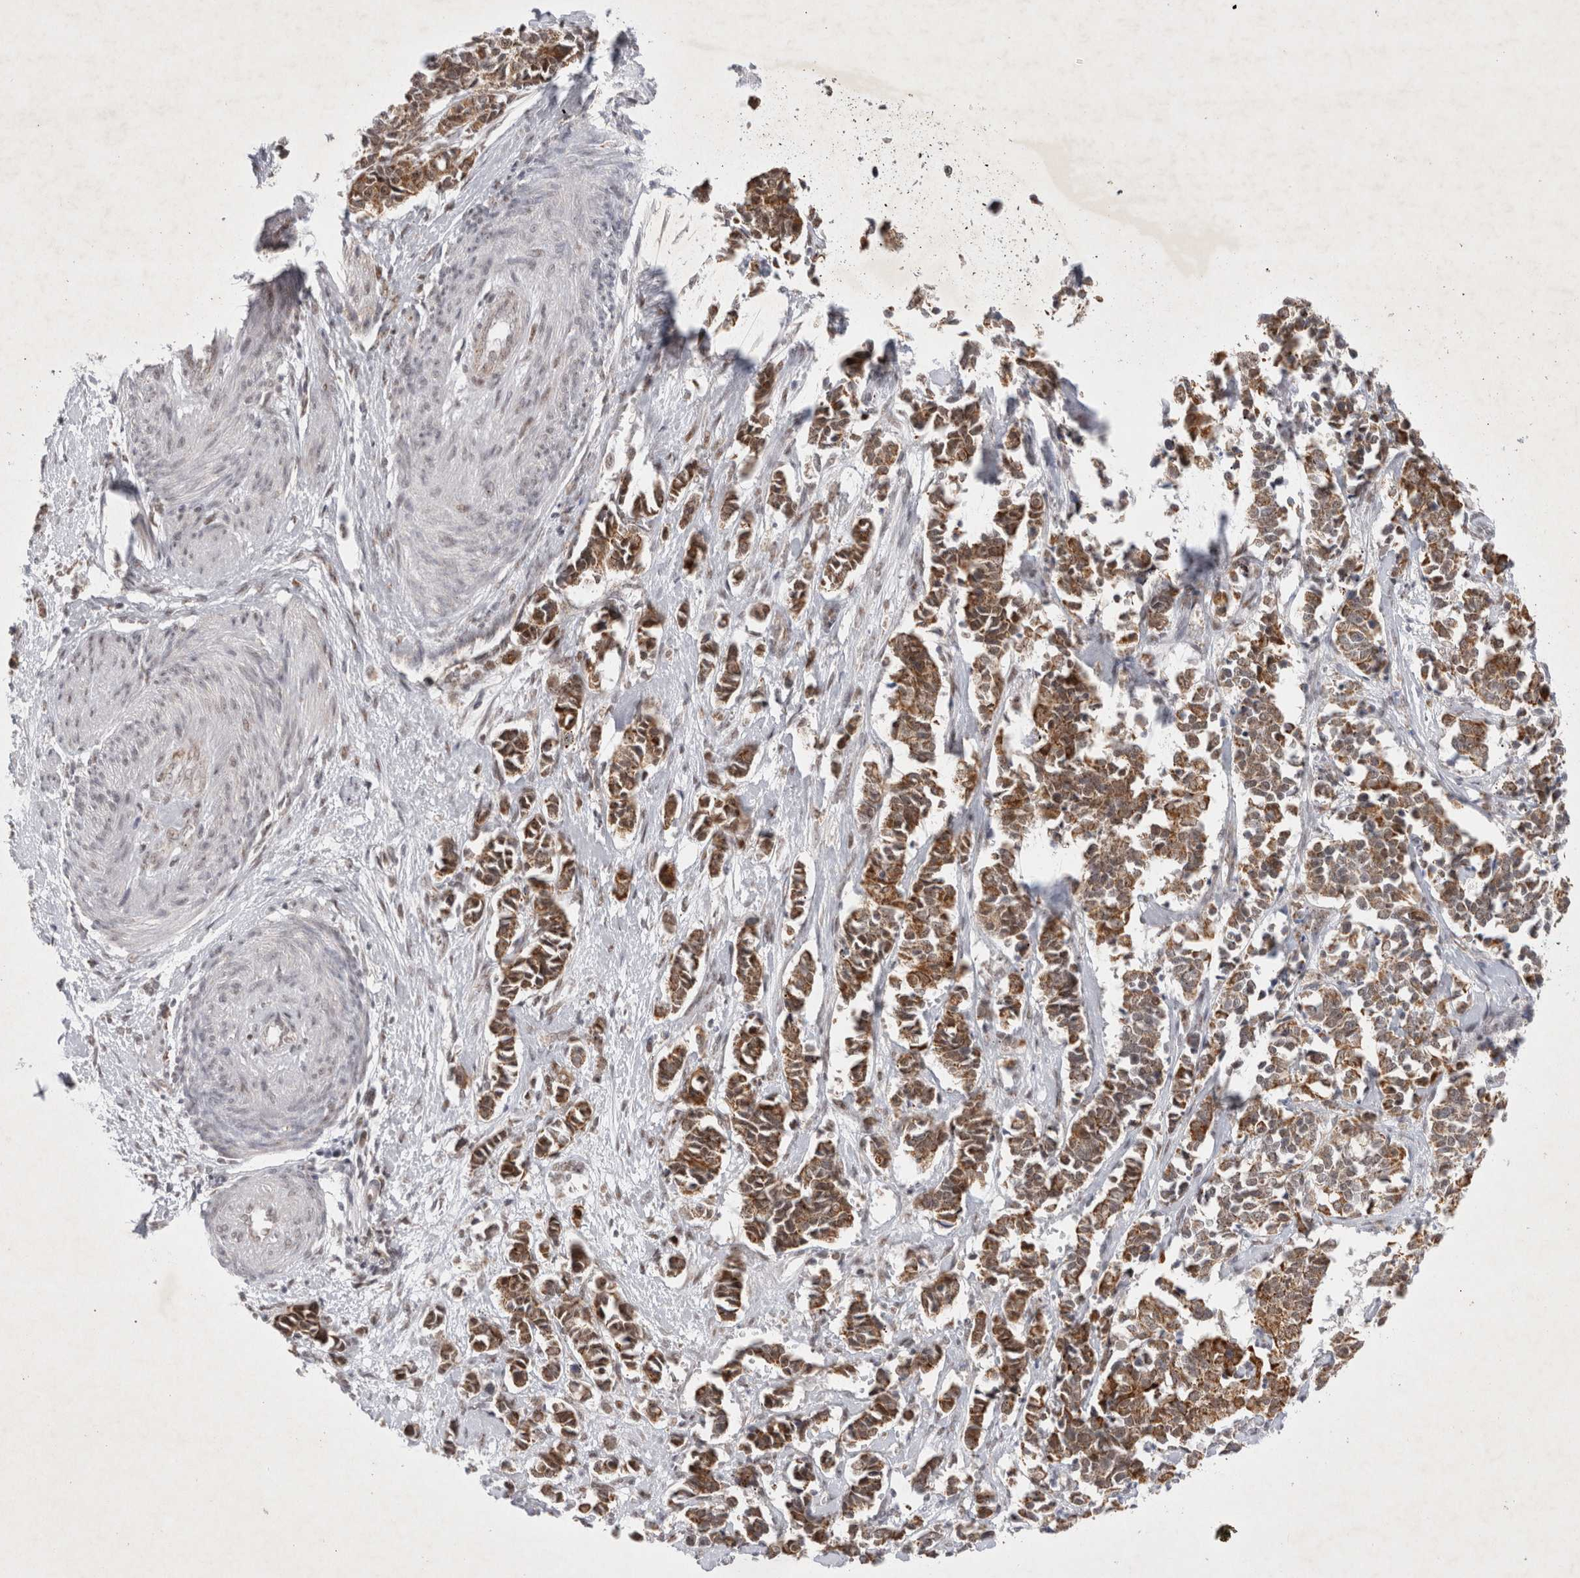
{"staining": {"intensity": "moderate", "quantity": ">75%", "location": "cytoplasmic/membranous"}, "tissue": "cervical cancer", "cell_type": "Tumor cells", "image_type": "cancer", "snomed": [{"axis": "morphology", "description": "Normal tissue, NOS"}, {"axis": "morphology", "description": "Squamous cell carcinoma, NOS"}, {"axis": "topography", "description": "Cervix"}], "caption": "Cervical squamous cell carcinoma stained for a protein (brown) displays moderate cytoplasmic/membranous positive staining in approximately >75% of tumor cells.", "gene": "MRPL37", "patient": {"sex": "female", "age": 35}}